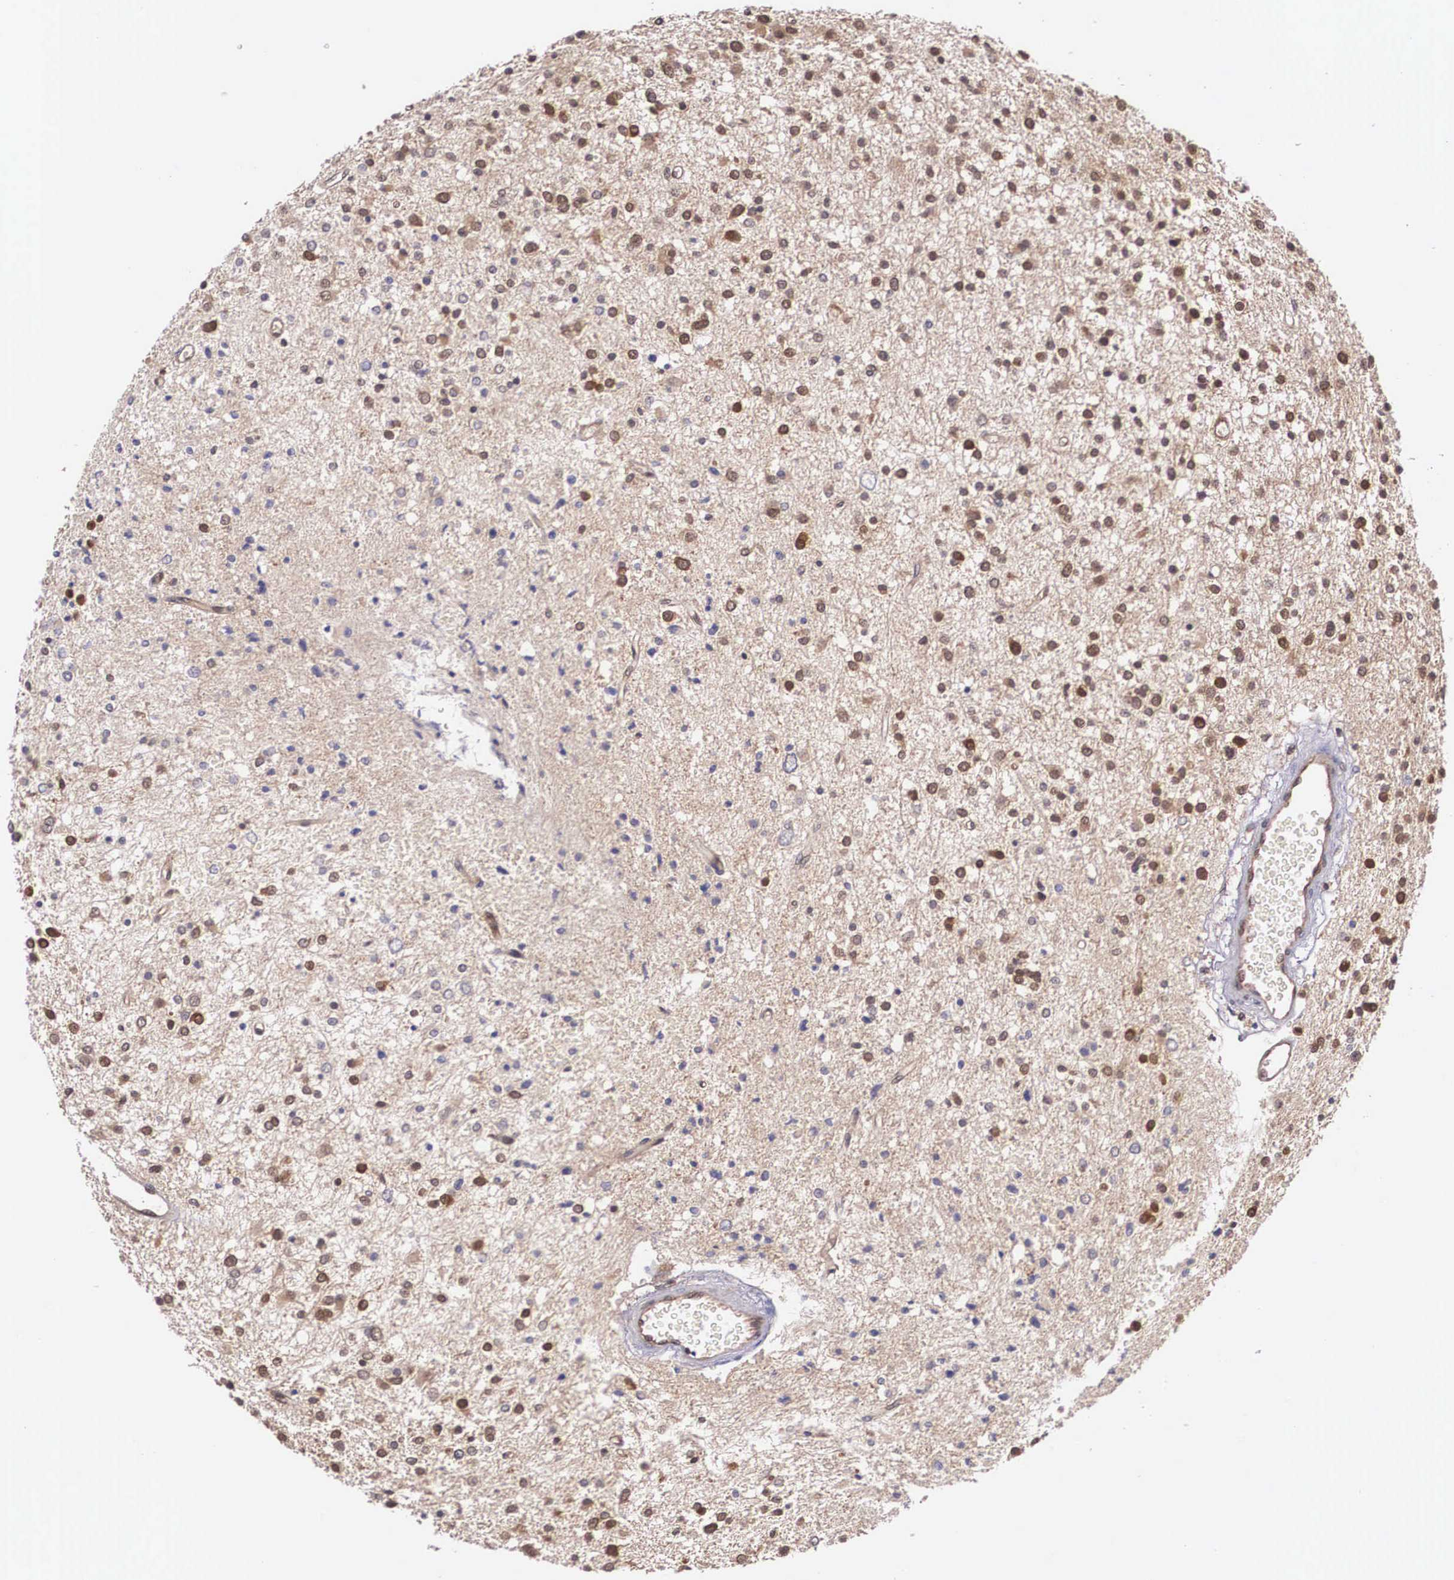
{"staining": {"intensity": "strong", "quantity": ">75%", "location": "cytoplasmic/membranous"}, "tissue": "glioma", "cell_type": "Tumor cells", "image_type": "cancer", "snomed": [{"axis": "morphology", "description": "Glioma, malignant, Low grade"}, {"axis": "topography", "description": "Brain"}], "caption": "Low-grade glioma (malignant) stained for a protein shows strong cytoplasmic/membranous positivity in tumor cells. (DAB = brown stain, brightfield microscopy at high magnification).", "gene": "IGBP1", "patient": {"sex": "female", "age": 36}}